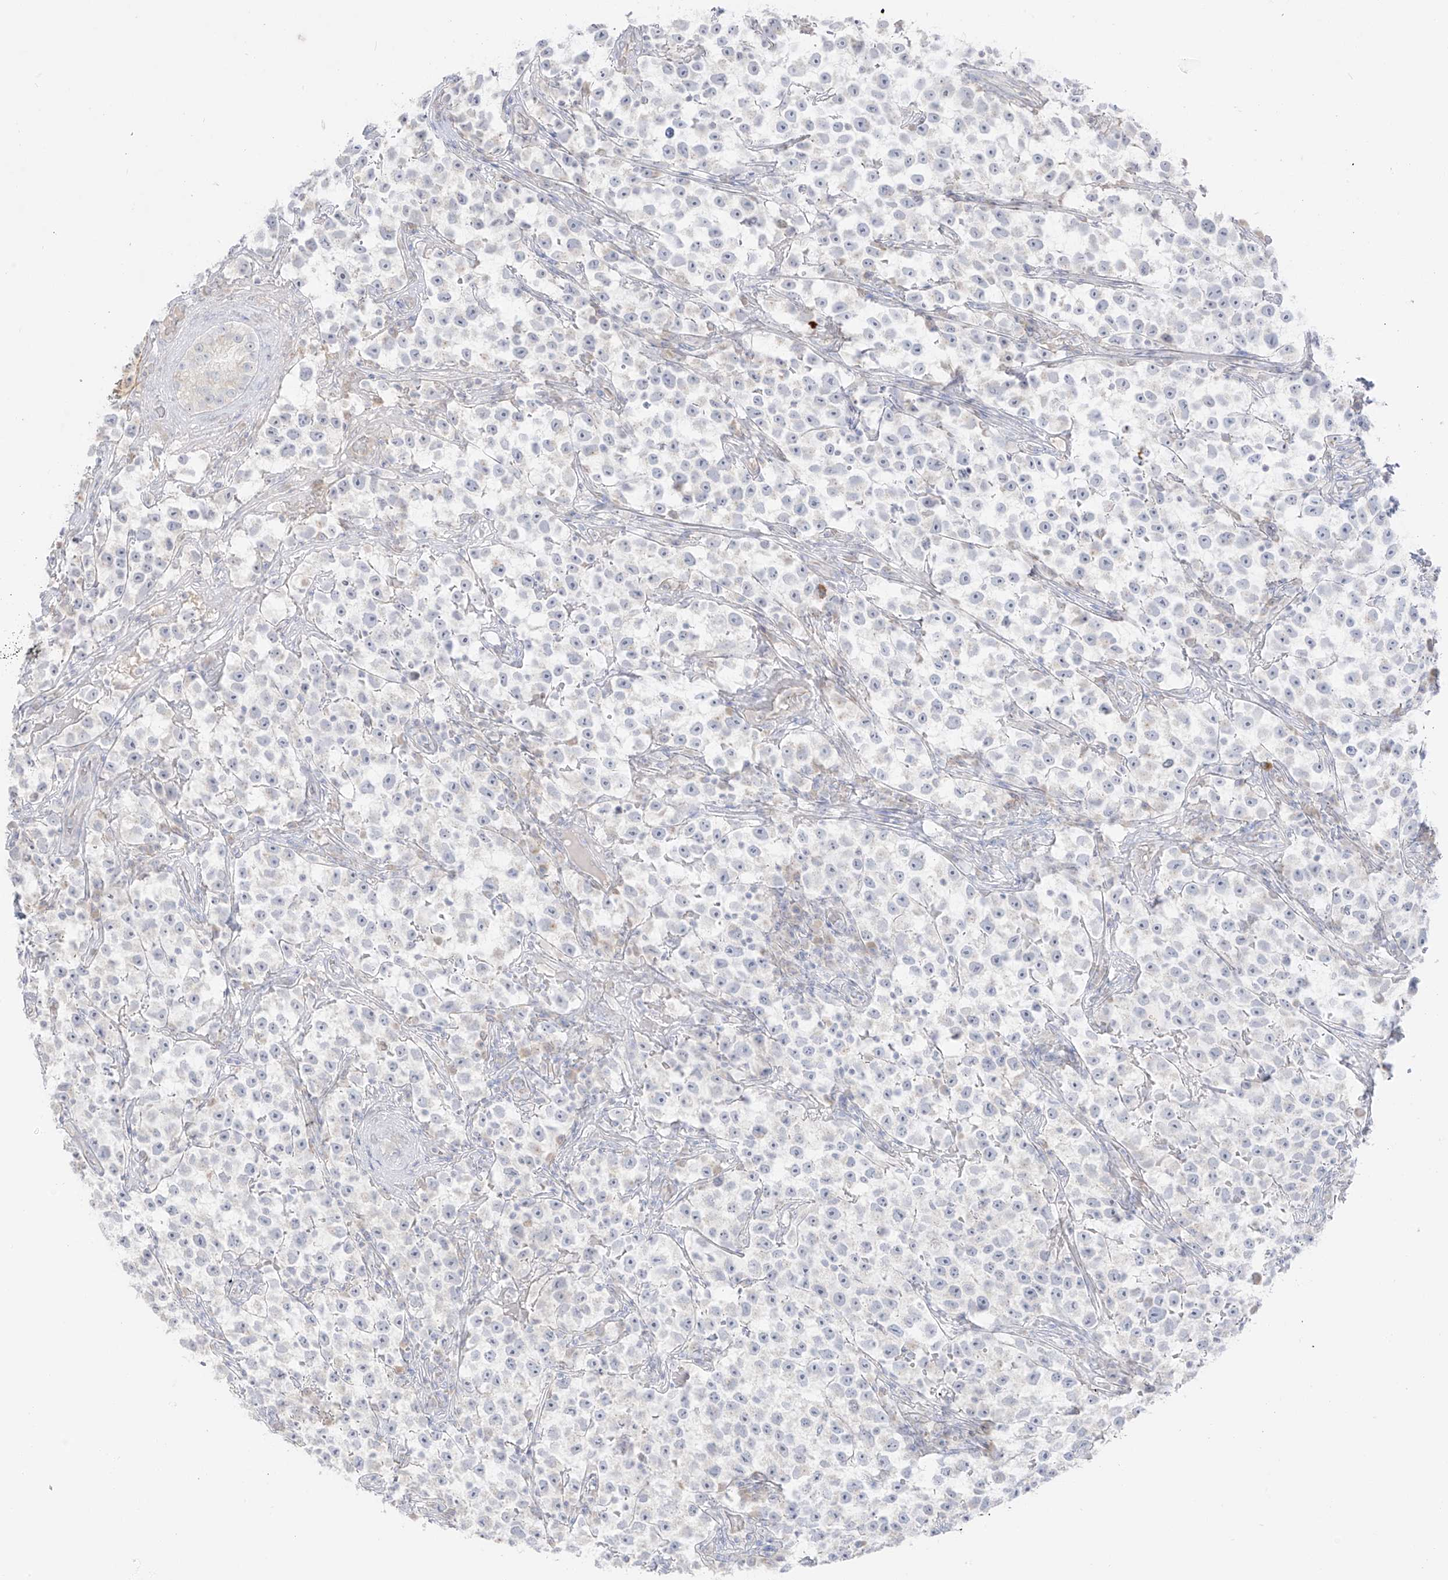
{"staining": {"intensity": "negative", "quantity": "none", "location": "none"}, "tissue": "testis cancer", "cell_type": "Tumor cells", "image_type": "cancer", "snomed": [{"axis": "morphology", "description": "Seminoma, NOS"}, {"axis": "topography", "description": "Testis"}], "caption": "This is a micrograph of IHC staining of seminoma (testis), which shows no positivity in tumor cells.", "gene": "C11orf87", "patient": {"sex": "male", "age": 22}}